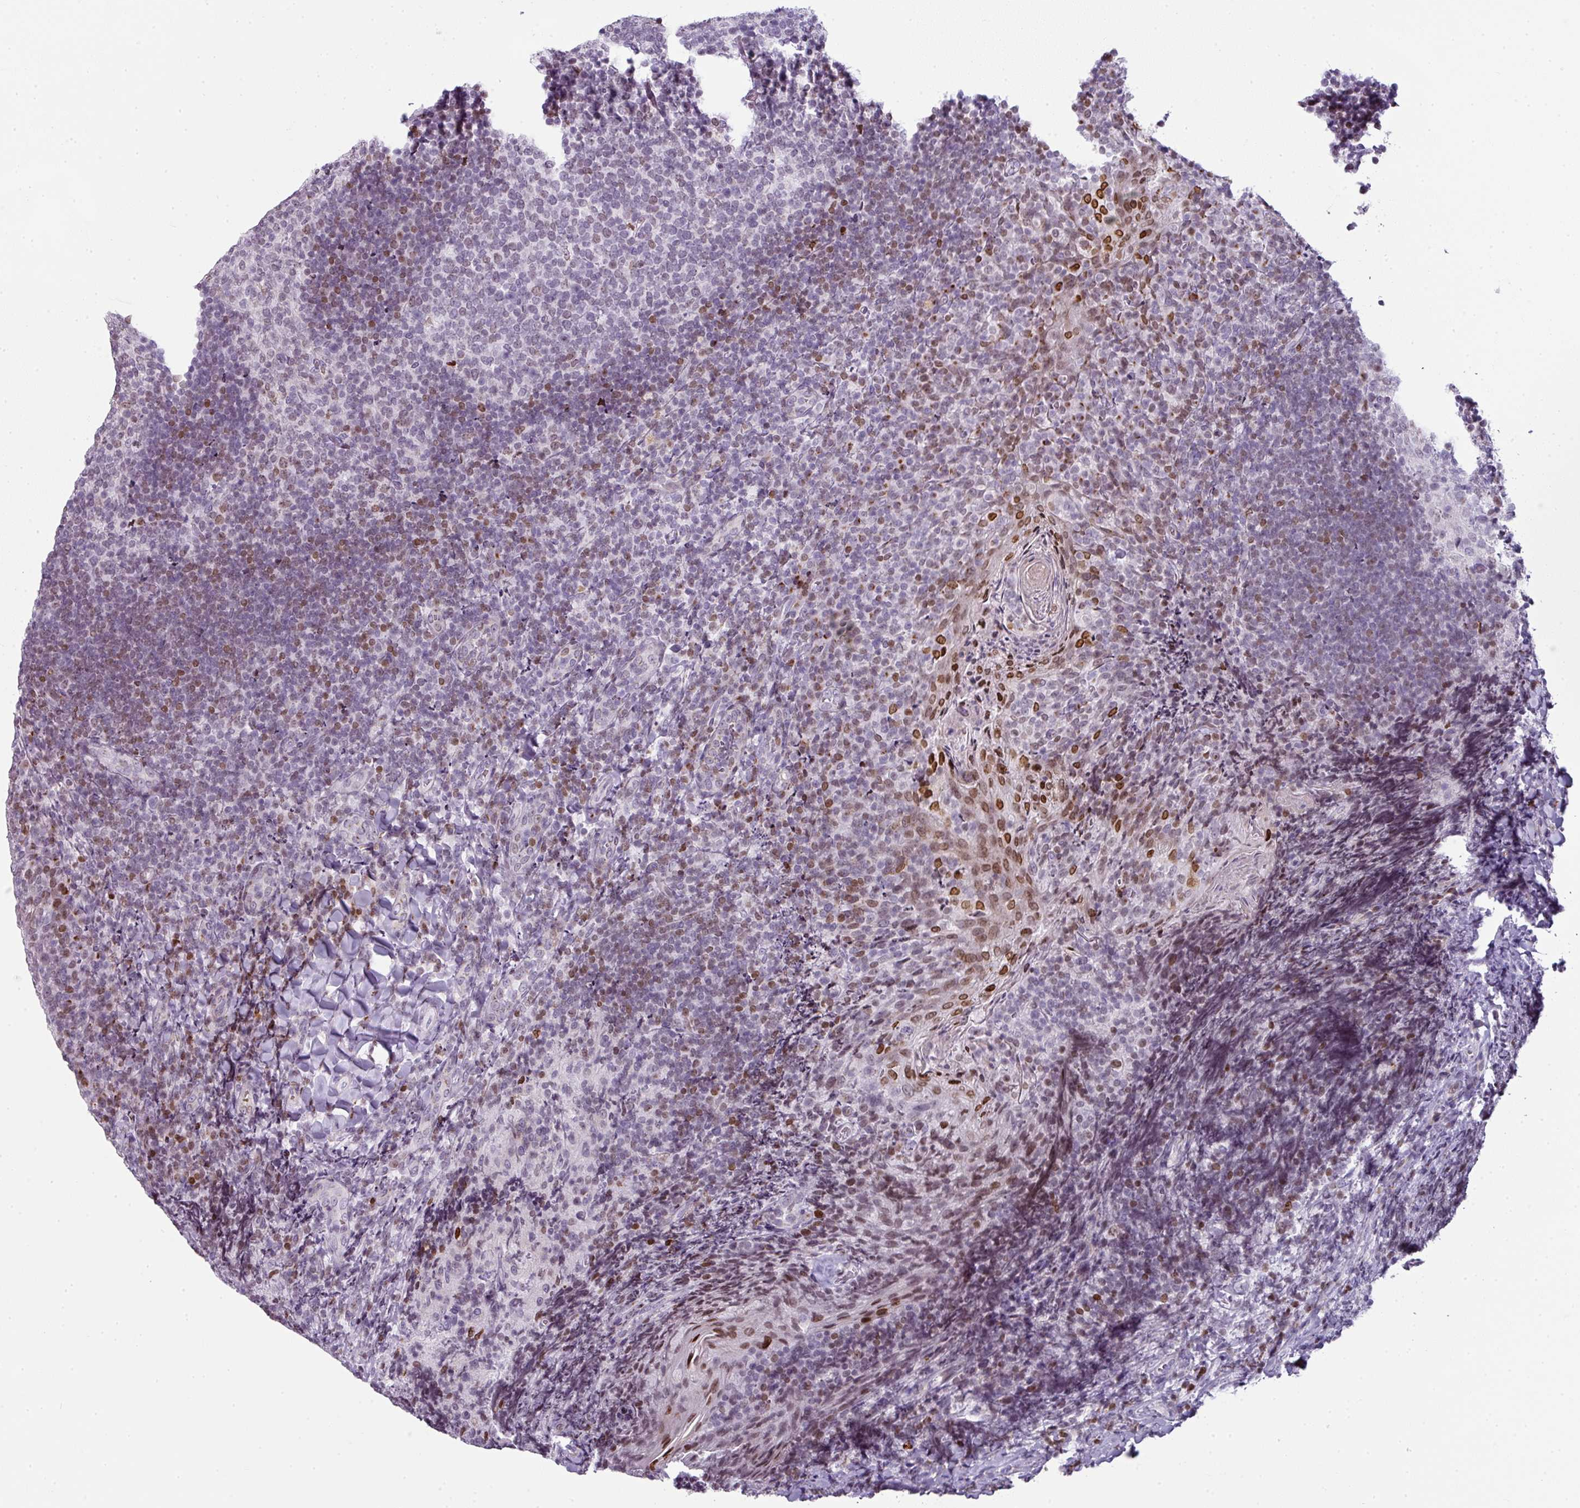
{"staining": {"intensity": "moderate", "quantity": "<25%", "location": "nuclear"}, "tissue": "tonsil", "cell_type": "Germinal center cells", "image_type": "normal", "snomed": [{"axis": "morphology", "description": "Normal tissue, NOS"}, {"axis": "topography", "description": "Tonsil"}], "caption": "Immunohistochemical staining of benign tonsil reveals low levels of moderate nuclear staining in about <25% of germinal center cells. (DAB (3,3'-diaminobenzidine) = brown stain, brightfield microscopy at high magnification).", "gene": "SYT8", "patient": {"sex": "female", "age": 10}}